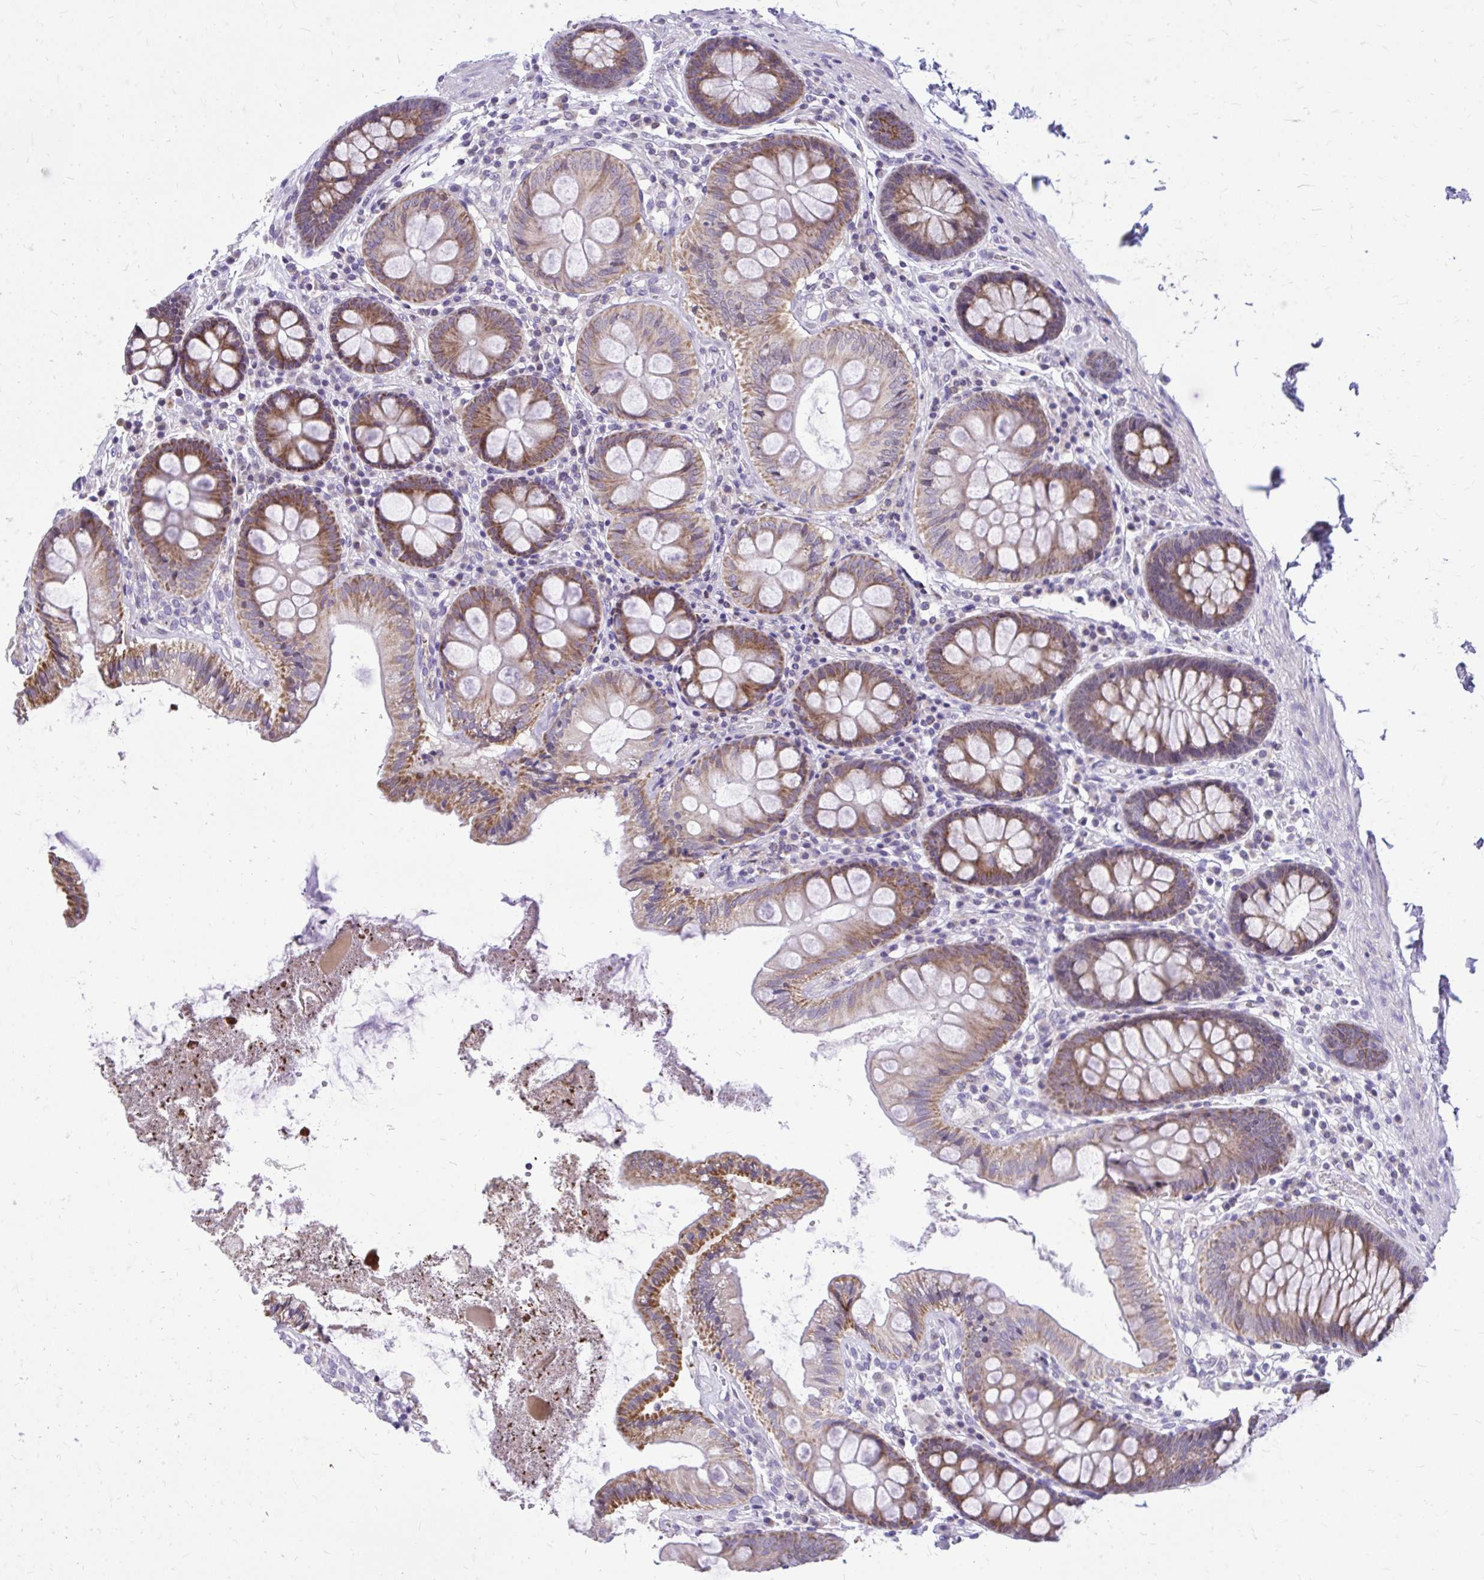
{"staining": {"intensity": "moderate", "quantity": ">75%", "location": "cytoplasmic/membranous"}, "tissue": "colon", "cell_type": "Glandular cells", "image_type": "normal", "snomed": [{"axis": "morphology", "description": "Normal tissue, NOS"}, {"axis": "topography", "description": "Colon"}], "caption": "Protein positivity by immunohistochemistry (IHC) shows moderate cytoplasmic/membranous positivity in approximately >75% of glandular cells in benign colon.", "gene": "RPS6KA2", "patient": {"sex": "male", "age": 84}}